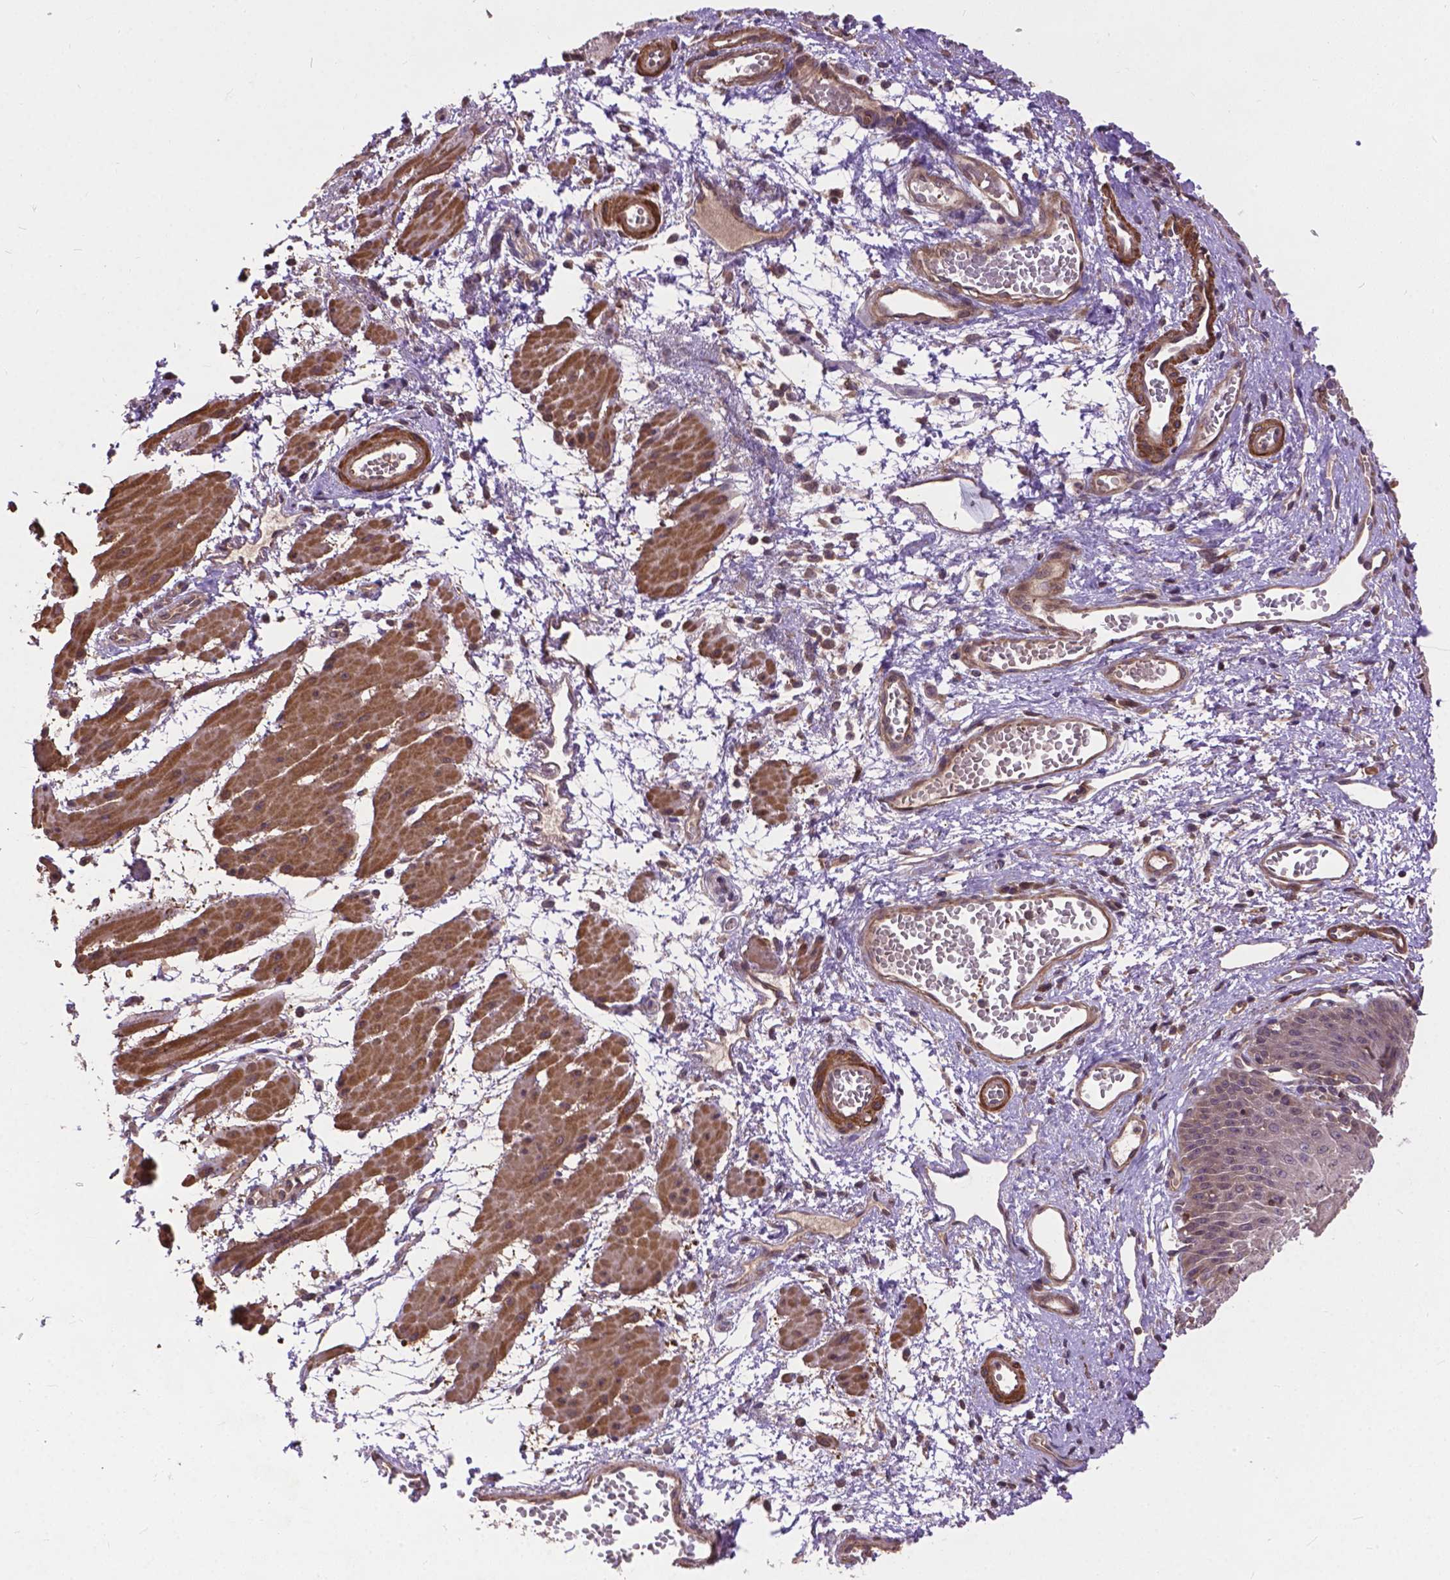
{"staining": {"intensity": "weak", "quantity": ">75%", "location": "cytoplasmic/membranous"}, "tissue": "esophagus", "cell_type": "Squamous epithelial cells", "image_type": "normal", "snomed": [{"axis": "morphology", "description": "Normal tissue, NOS"}, {"axis": "topography", "description": "Esophagus"}], "caption": "IHC image of unremarkable esophagus stained for a protein (brown), which demonstrates low levels of weak cytoplasmic/membranous staining in about >75% of squamous epithelial cells.", "gene": "ZNF616", "patient": {"sex": "male", "age": 71}}